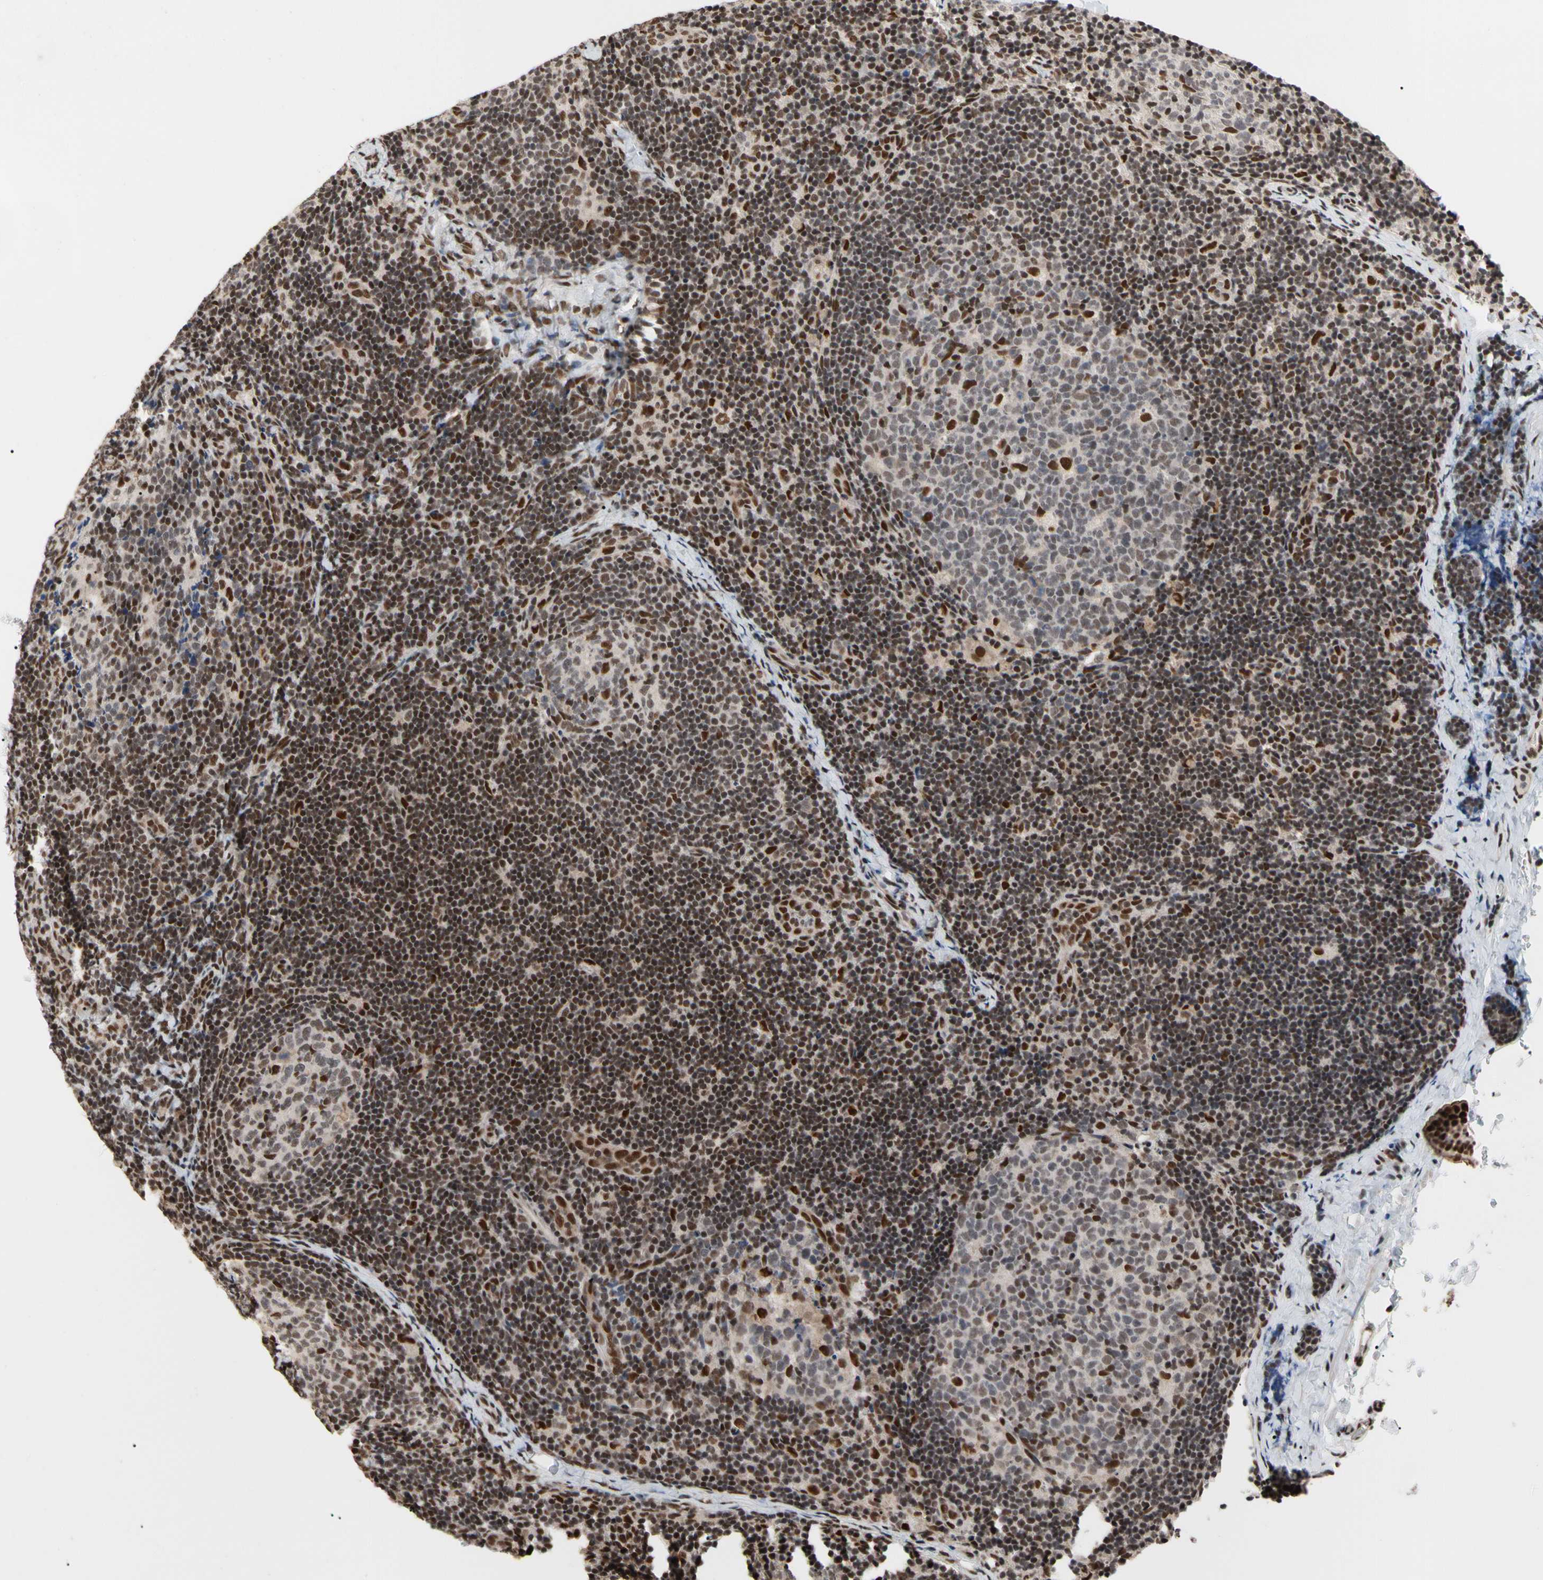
{"staining": {"intensity": "moderate", "quantity": "<25%", "location": "cytoplasmic/membranous,nuclear"}, "tissue": "lymph node", "cell_type": "Germinal center cells", "image_type": "normal", "snomed": [{"axis": "morphology", "description": "Normal tissue, NOS"}, {"axis": "topography", "description": "Lymph node"}], "caption": "Lymph node stained with a protein marker shows moderate staining in germinal center cells.", "gene": "FAM98B", "patient": {"sex": "female", "age": 14}}